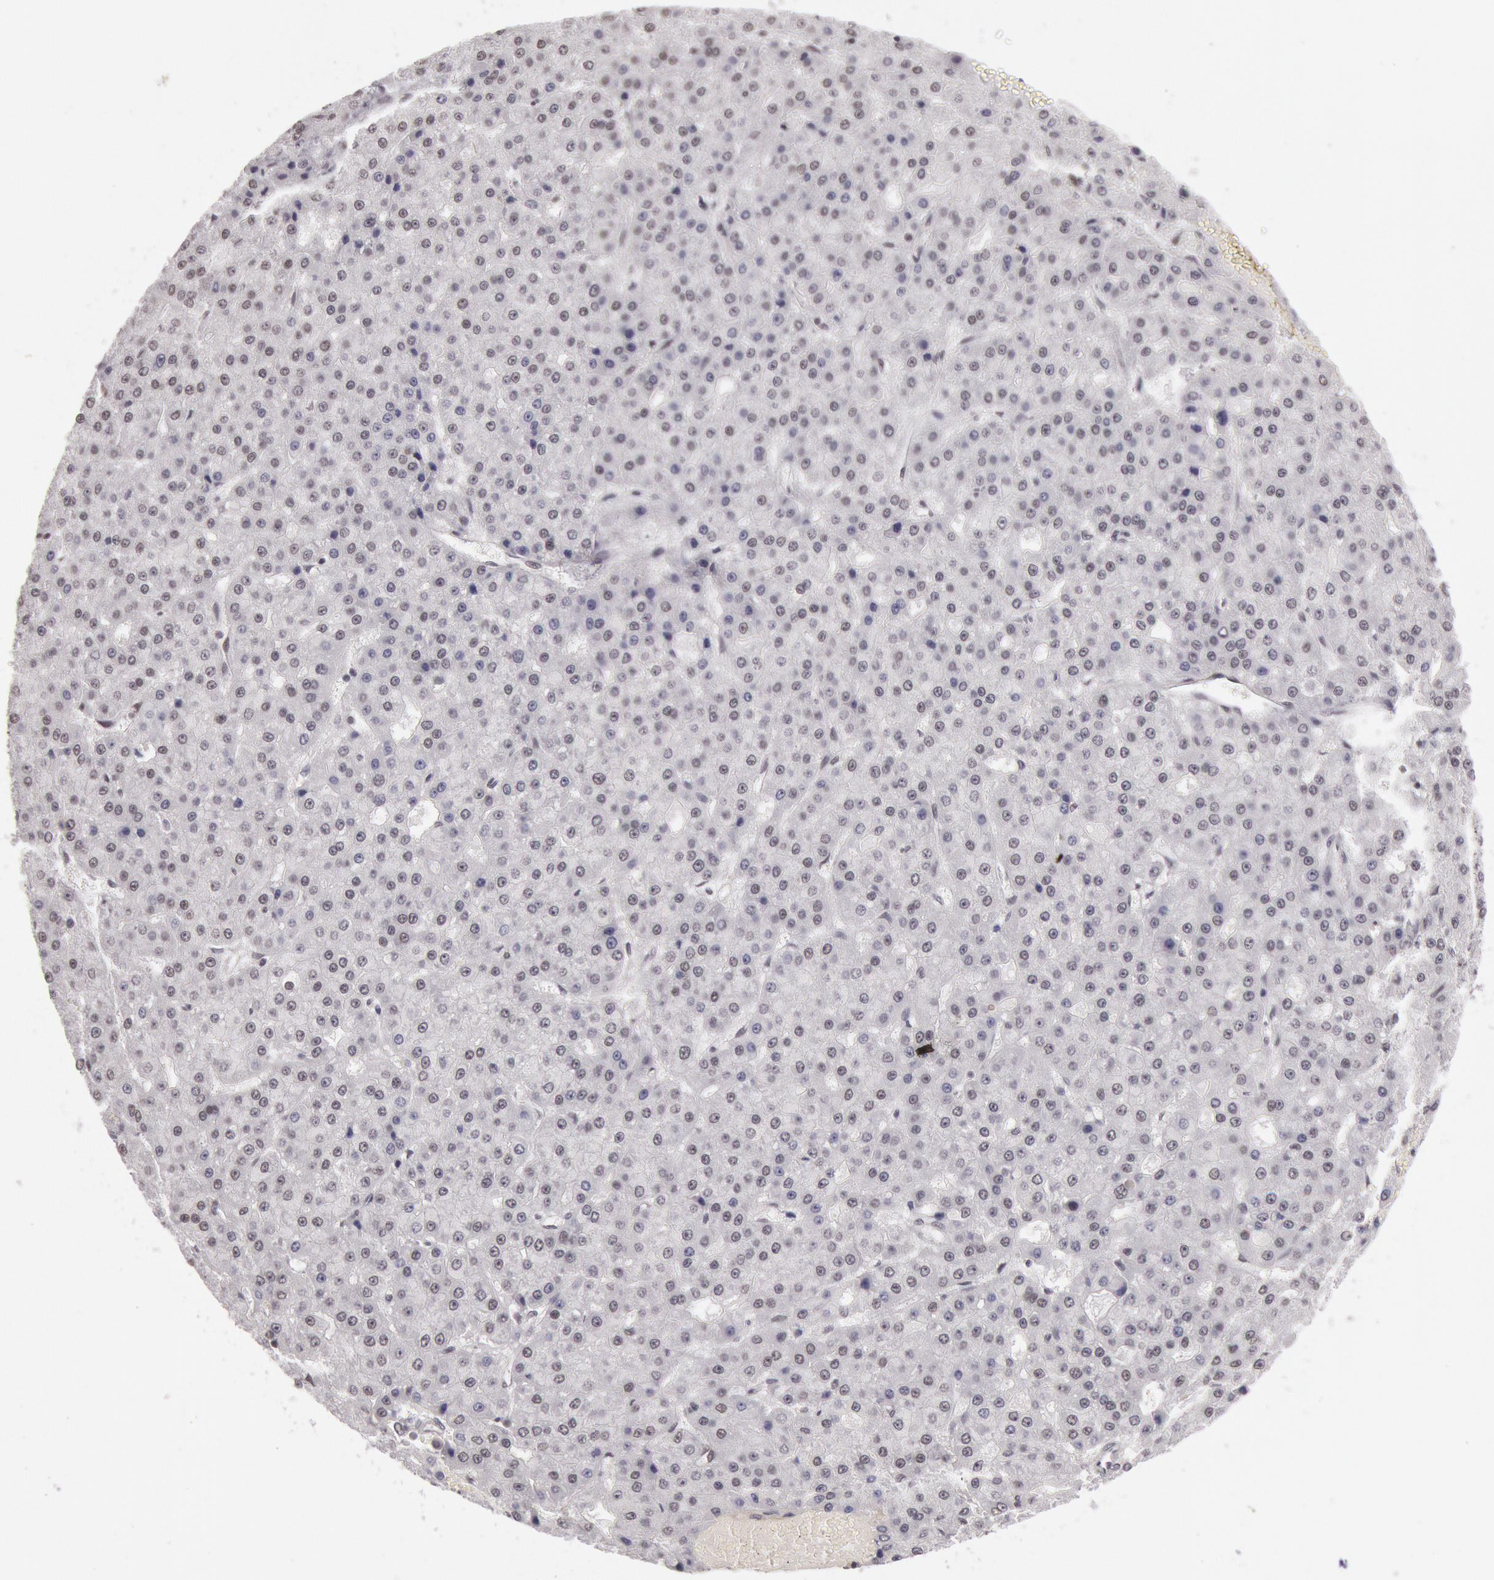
{"staining": {"intensity": "negative", "quantity": "none", "location": "none"}, "tissue": "liver cancer", "cell_type": "Tumor cells", "image_type": "cancer", "snomed": [{"axis": "morphology", "description": "Carcinoma, Hepatocellular, NOS"}, {"axis": "topography", "description": "Liver"}], "caption": "Tumor cells show no significant positivity in liver cancer.", "gene": "ESS2", "patient": {"sex": "male", "age": 47}}